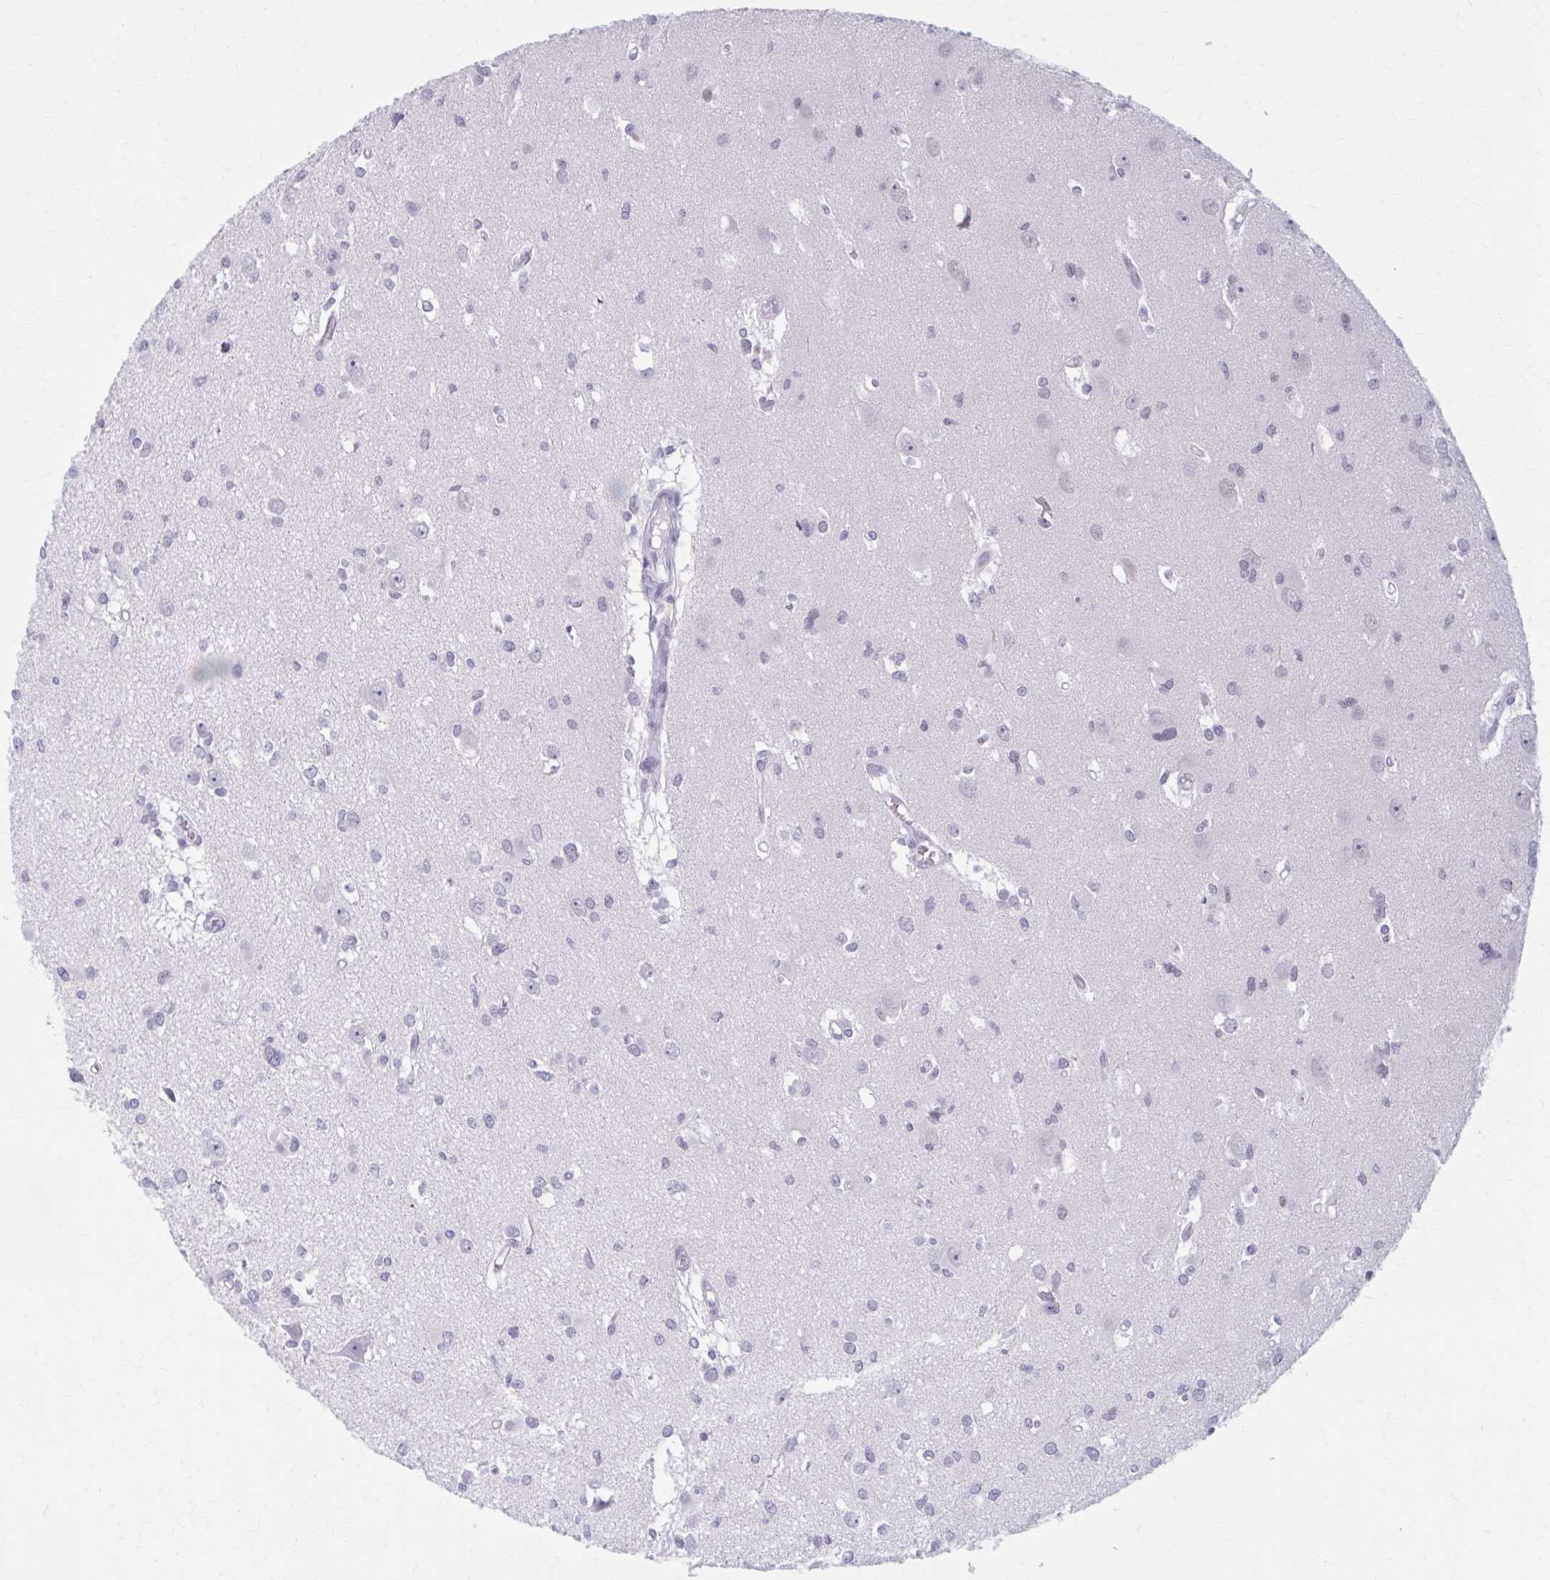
{"staining": {"intensity": "negative", "quantity": "none", "location": "none"}, "tissue": "glioma", "cell_type": "Tumor cells", "image_type": "cancer", "snomed": [{"axis": "morphology", "description": "Glioma, malignant, High grade"}, {"axis": "topography", "description": "Brain"}], "caption": "Tumor cells are negative for protein expression in human malignant high-grade glioma.", "gene": "CCDC105", "patient": {"sex": "male", "age": 23}}